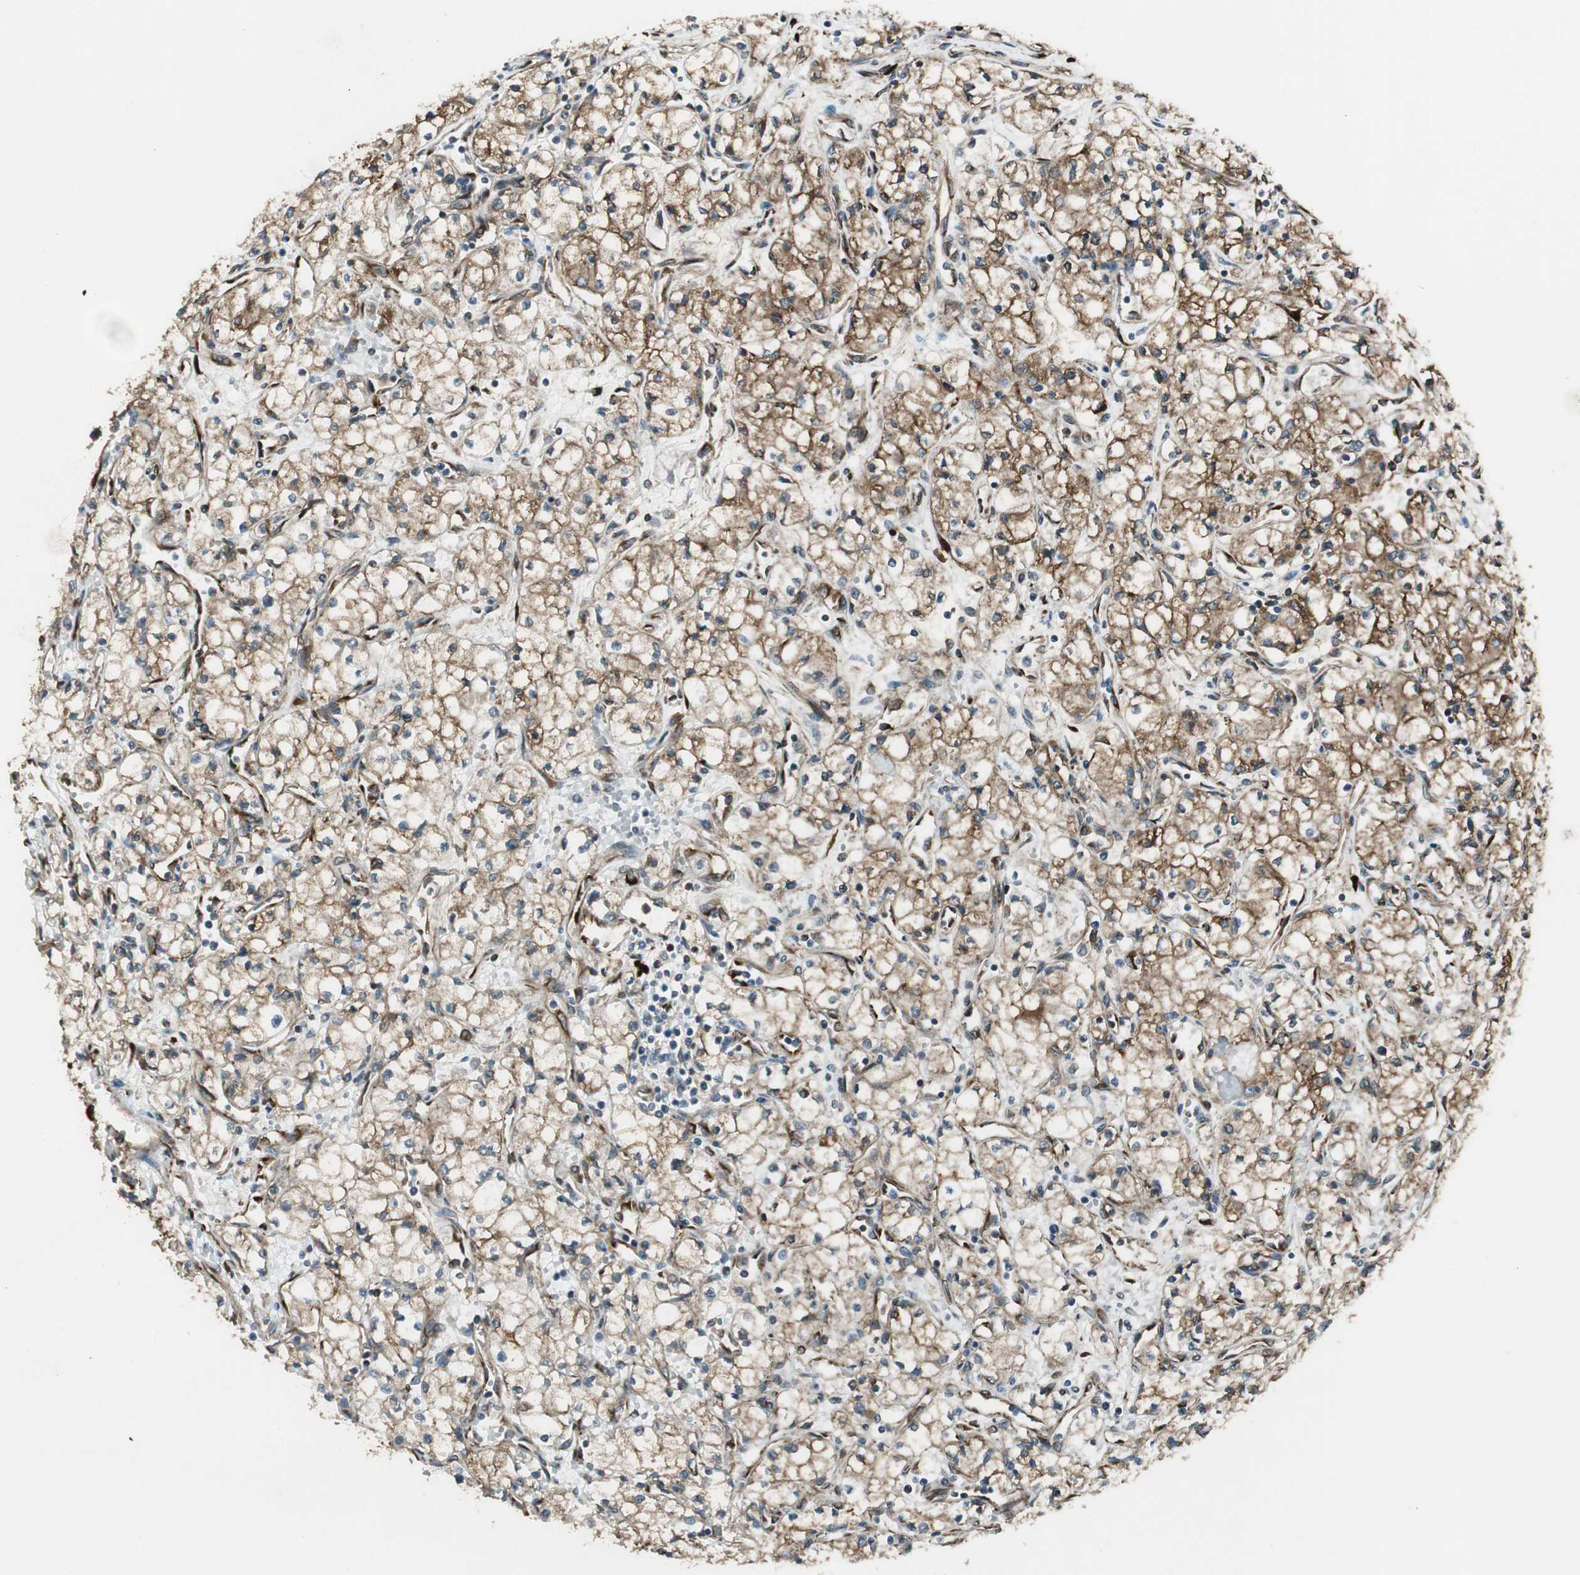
{"staining": {"intensity": "weak", "quantity": ">75%", "location": "cytoplasmic/membranous"}, "tissue": "renal cancer", "cell_type": "Tumor cells", "image_type": "cancer", "snomed": [{"axis": "morphology", "description": "Normal tissue, NOS"}, {"axis": "morphology", "description": "Adenocarcinoma, NOS"}, {"axis": "topography", "description": "Kidney"}], "caption": "Protein staining of renal cancer (adenocarcinoma) tissue demonstrates weak cytoplasmic/membranous staining in about >75% of tumor cells.", "gene": "PRKG1", "patient": {"sex": "male", "age": 59}}